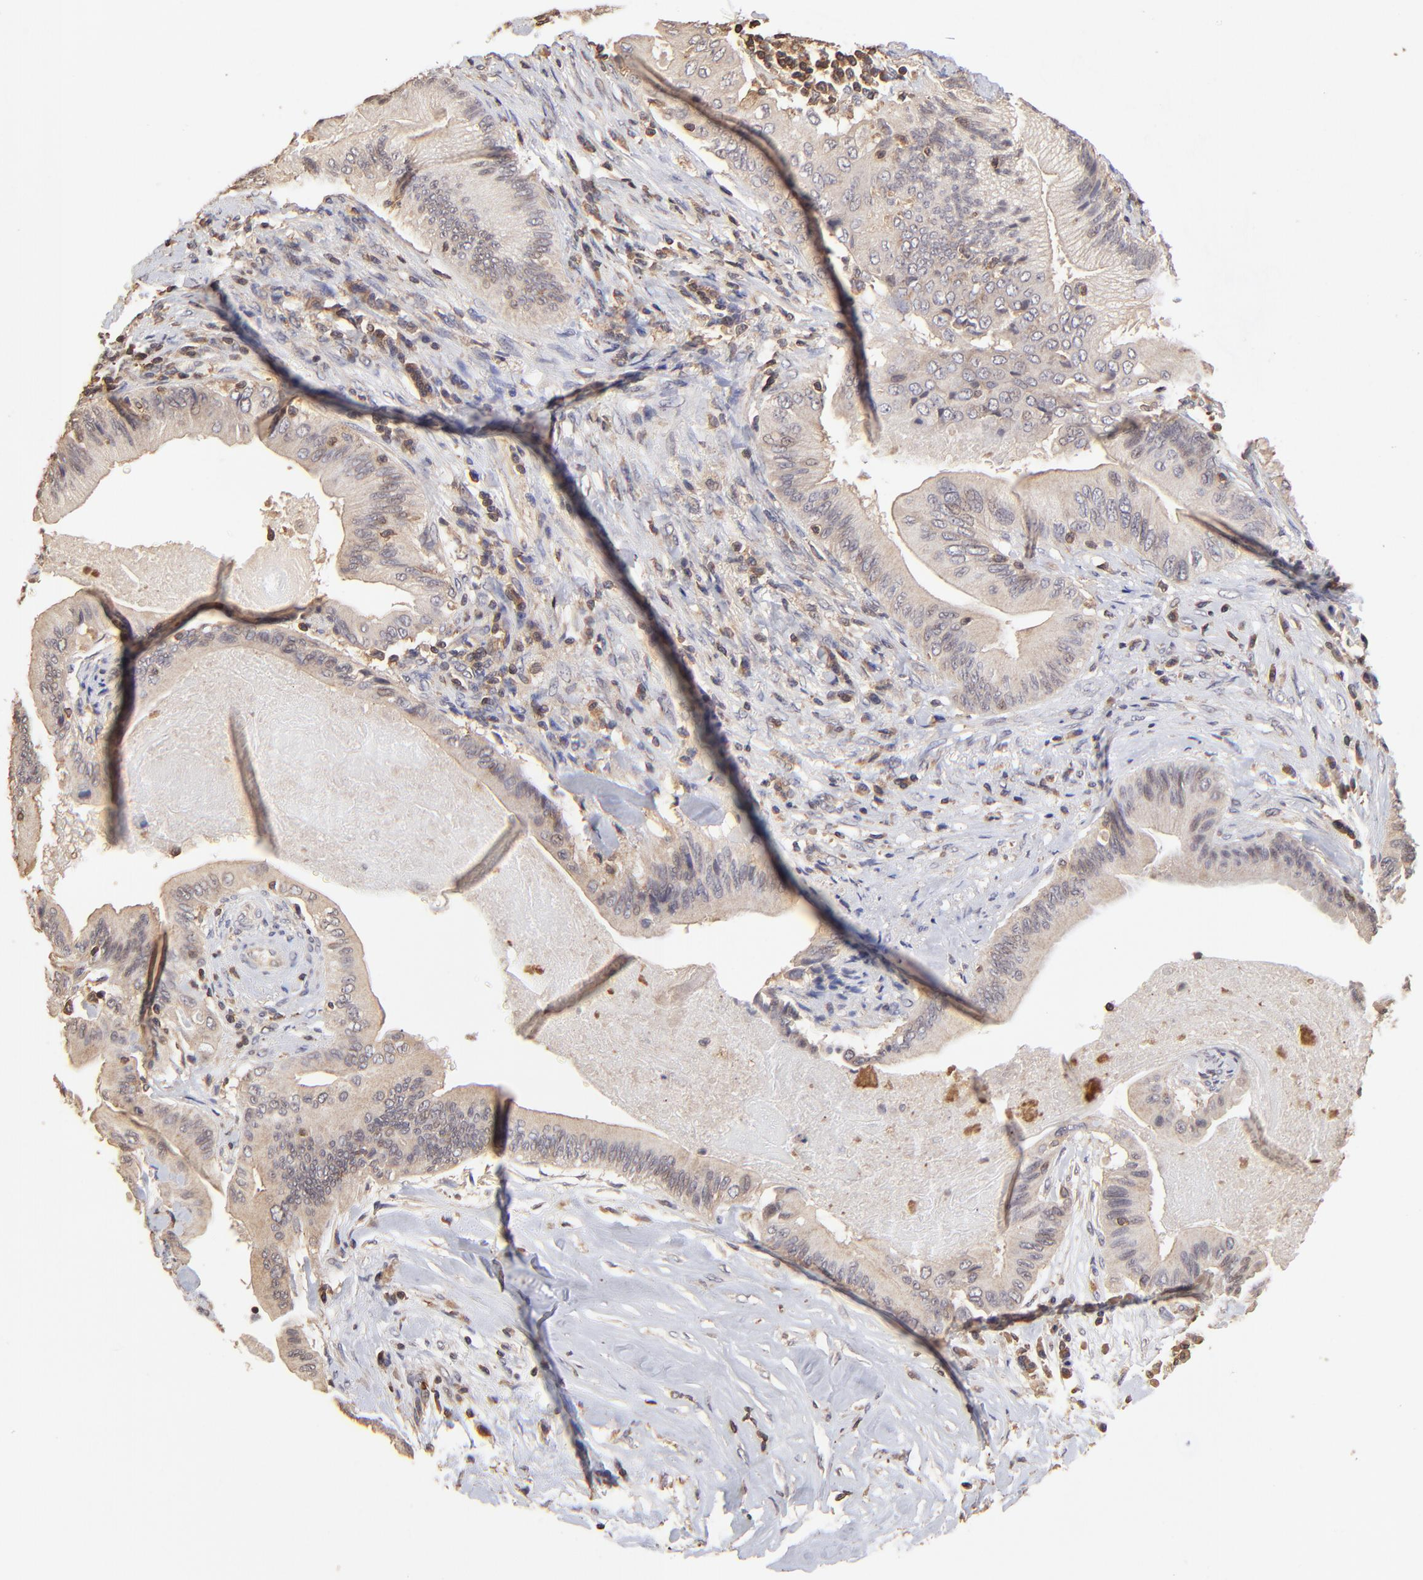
{"staining": {"intensity": "weak", "quantity": ">75%", "location": "cytoplasmic/membranous"}, "tissue": "liver cancer", "cell_type": "Tumor cells", "image_type": "cancer", "snomed": [{"axis": "morphology", "description": "Cholangiocarcinoma"}, {"axis": "topography", "description": "Liver"}], "caption": "There is low levels of weak cytoplasmic/membranous positivity in tumor cells of cholangiocarcinoma (liver), as demonstrated by immunohistochemical staining (brown color).", "gene": "STON2", "patient": {"sex": "male", "age": 58}}